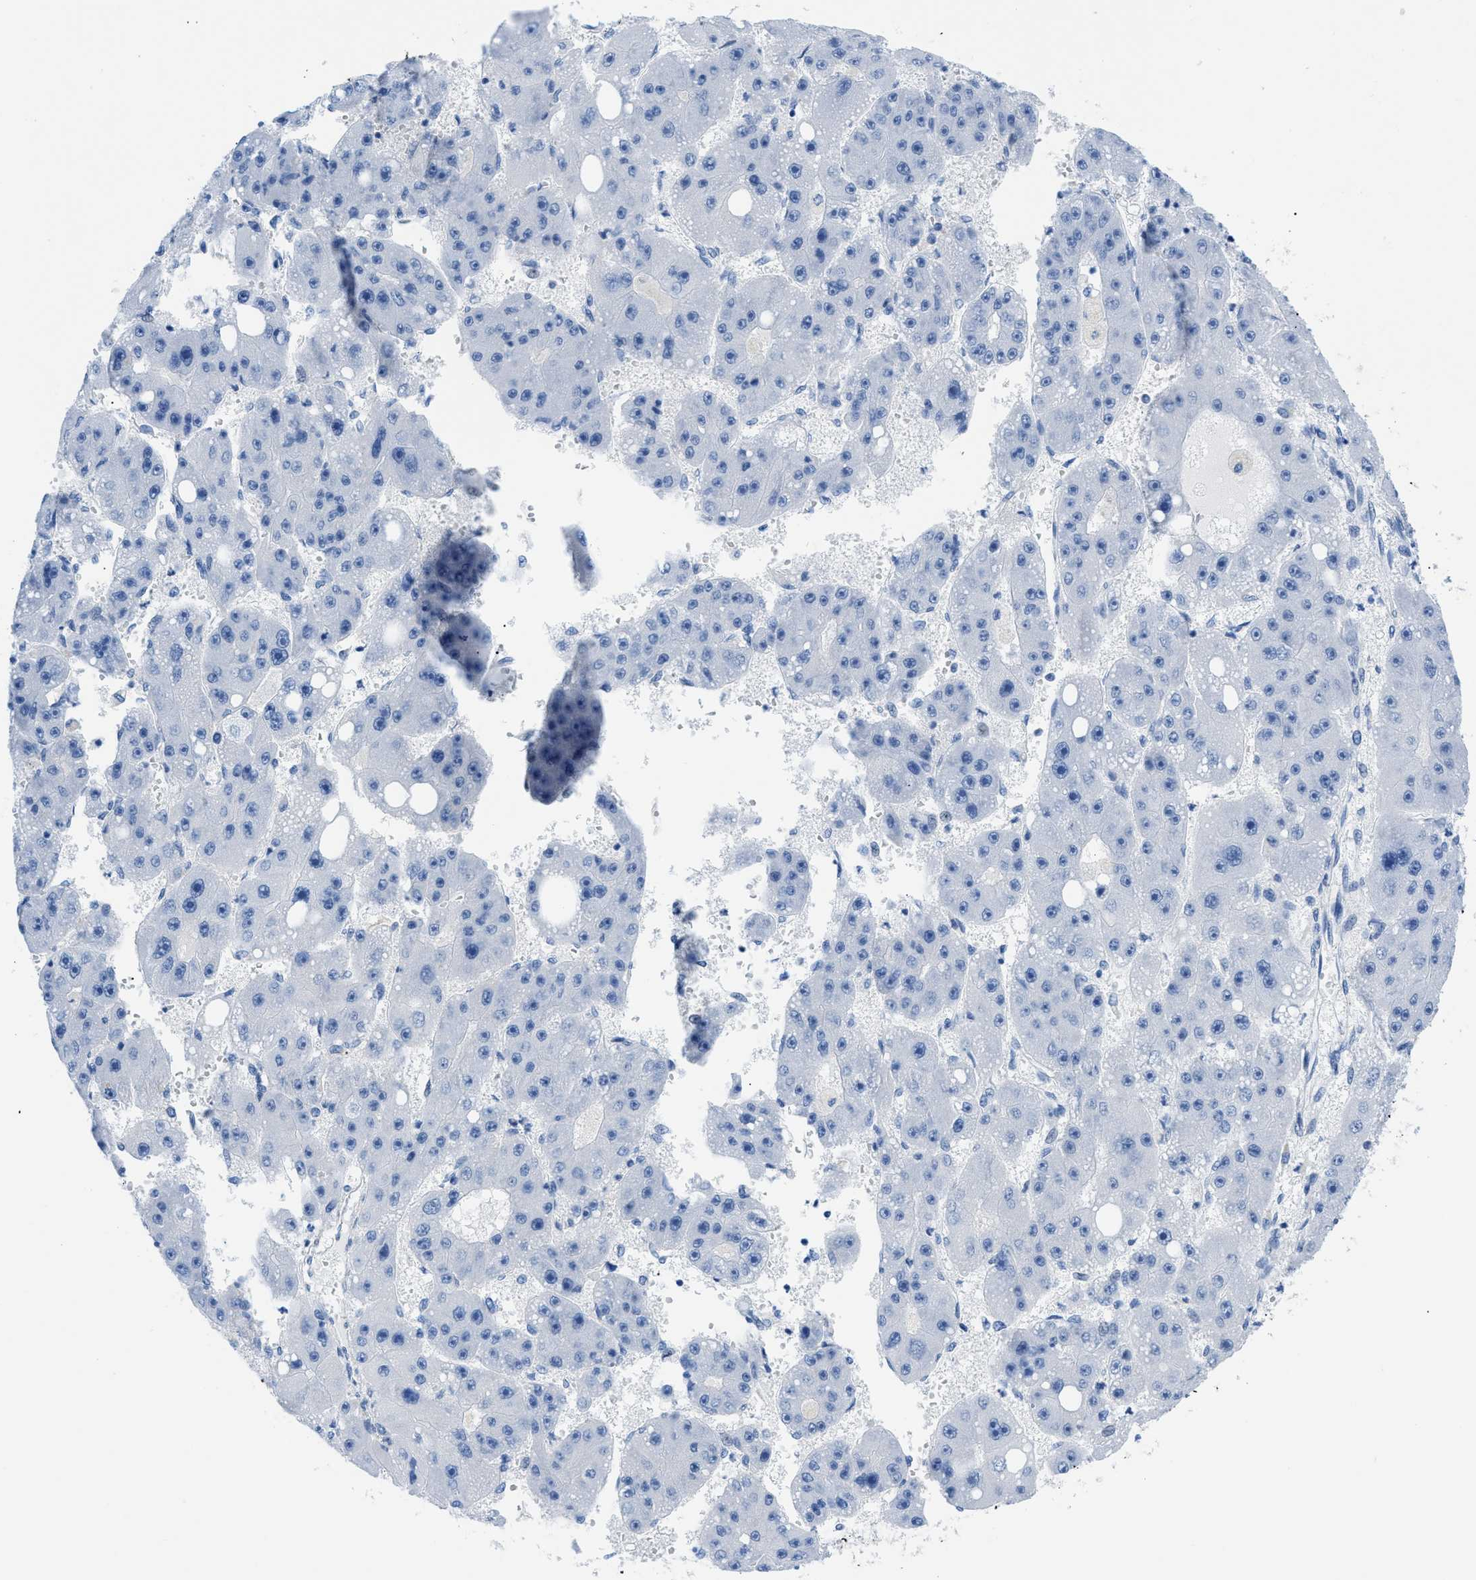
{"staining": {"intensity": "negative", "quantity": "none", "location": "none"}, "tissue": "liver cancer", "cell_type": "Tumor cells", "image_type": "cancer", "snomed": [{"axis": "morphology", "description": "Carcinoma, Hepatocellular, NOS"}, {"axis": "topography", "description": "Liver"}], "caption": "Tumor cells are negative for protein expression in human liver hepatocellular carcinoma.", "gene": "FDCSP", "patient": {"sex": "female", "age": 61}}